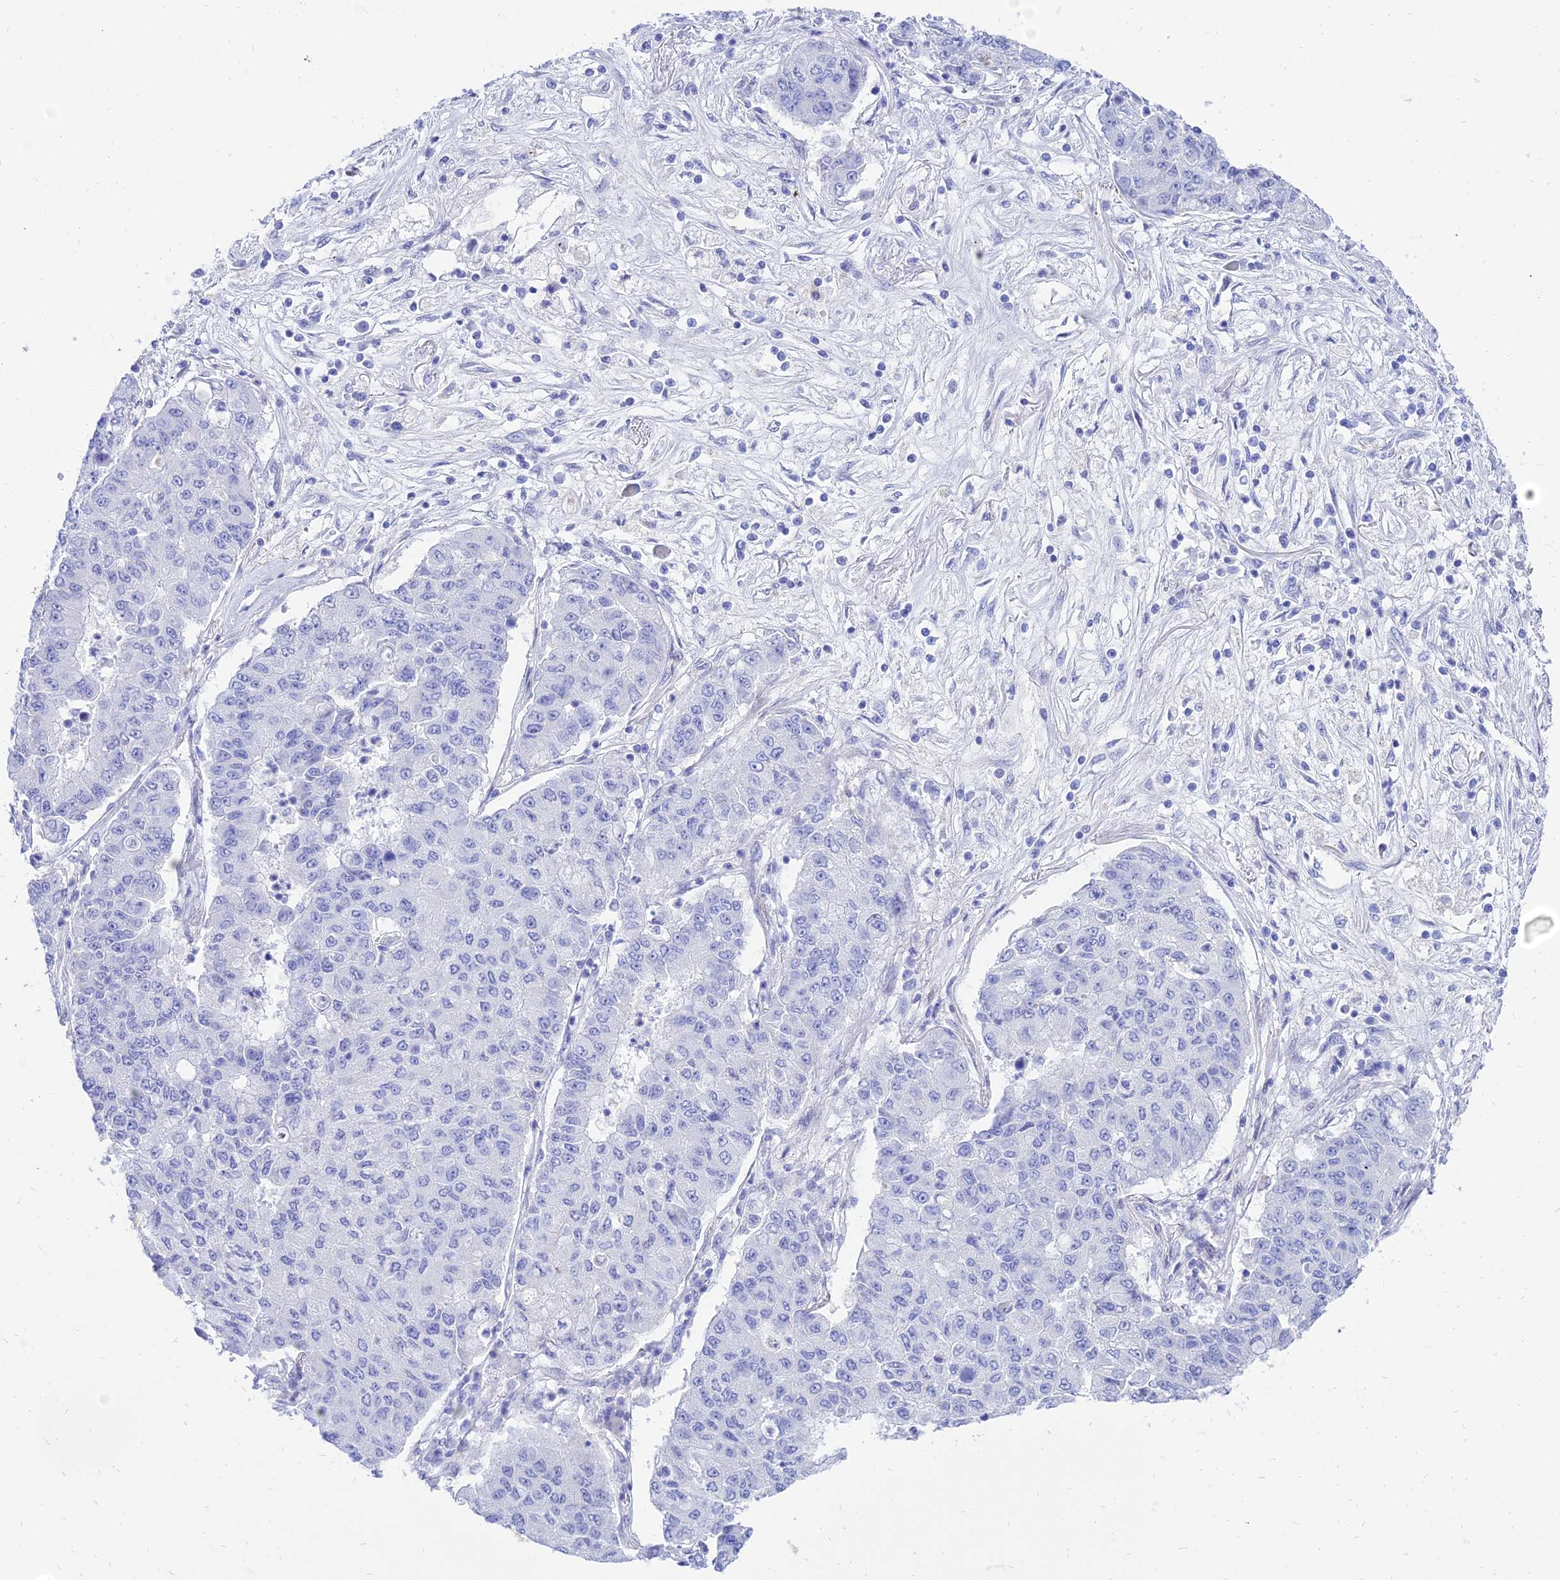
{"staining": {"intensity": "negative", "quantity": "none", "location": "none"}, "tissue": "lung cancer", "cell_type": "Tumor cells", "image_type": "cancer", "snomed": [{"axis": "morphology", "description": "Squamous cell carcinoma, NOS"}, {"axis": "topography", "description": "Lung"}], "caption": "The immunohistochemistry image has no significant expression in tumor cells of lung cancer tissue.", "gene": "TAC3", "patient": {"sex": "male", "age": 74}}